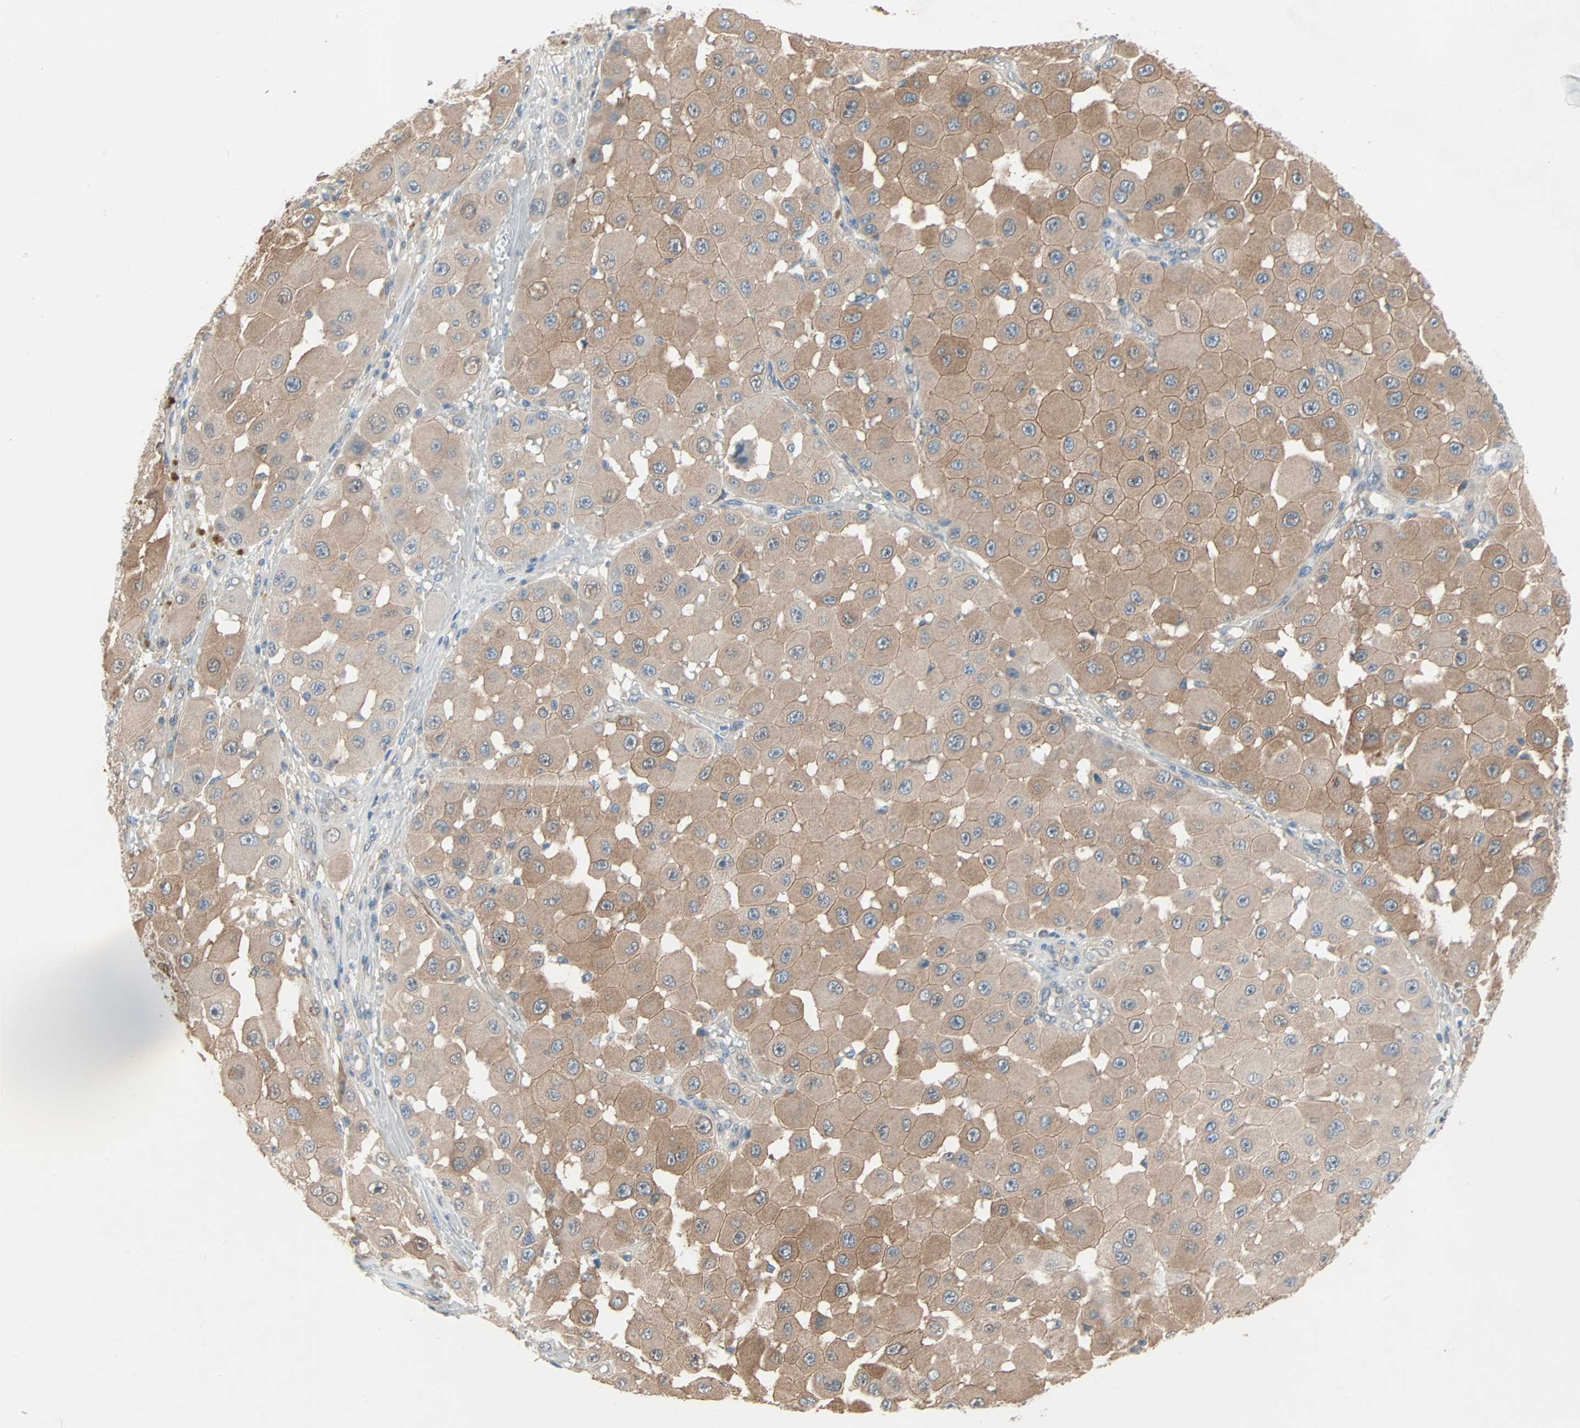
{"staining": {"intensity": "moderate", "quantity": ">75%", "location": "cytoplasmic/membranous"}, "tissue": "melanoma", "cell_type": "Tumor cells", "image_type": "cancer", "snomed": [{"axis": "morphology", "description": "Malignant melanoma, NOS"}, {"axis": "topography", "description": "Skin"}], "caption": "Melanoma stained with DAB immunohistochemistry (IHC) demonstrates medium levels of moderate cytoplasmic/membranous positivity in about >75% of tumor cells.", "gene": "TNFRSF12A", "patient": {"sex": "female", "age": 81}}